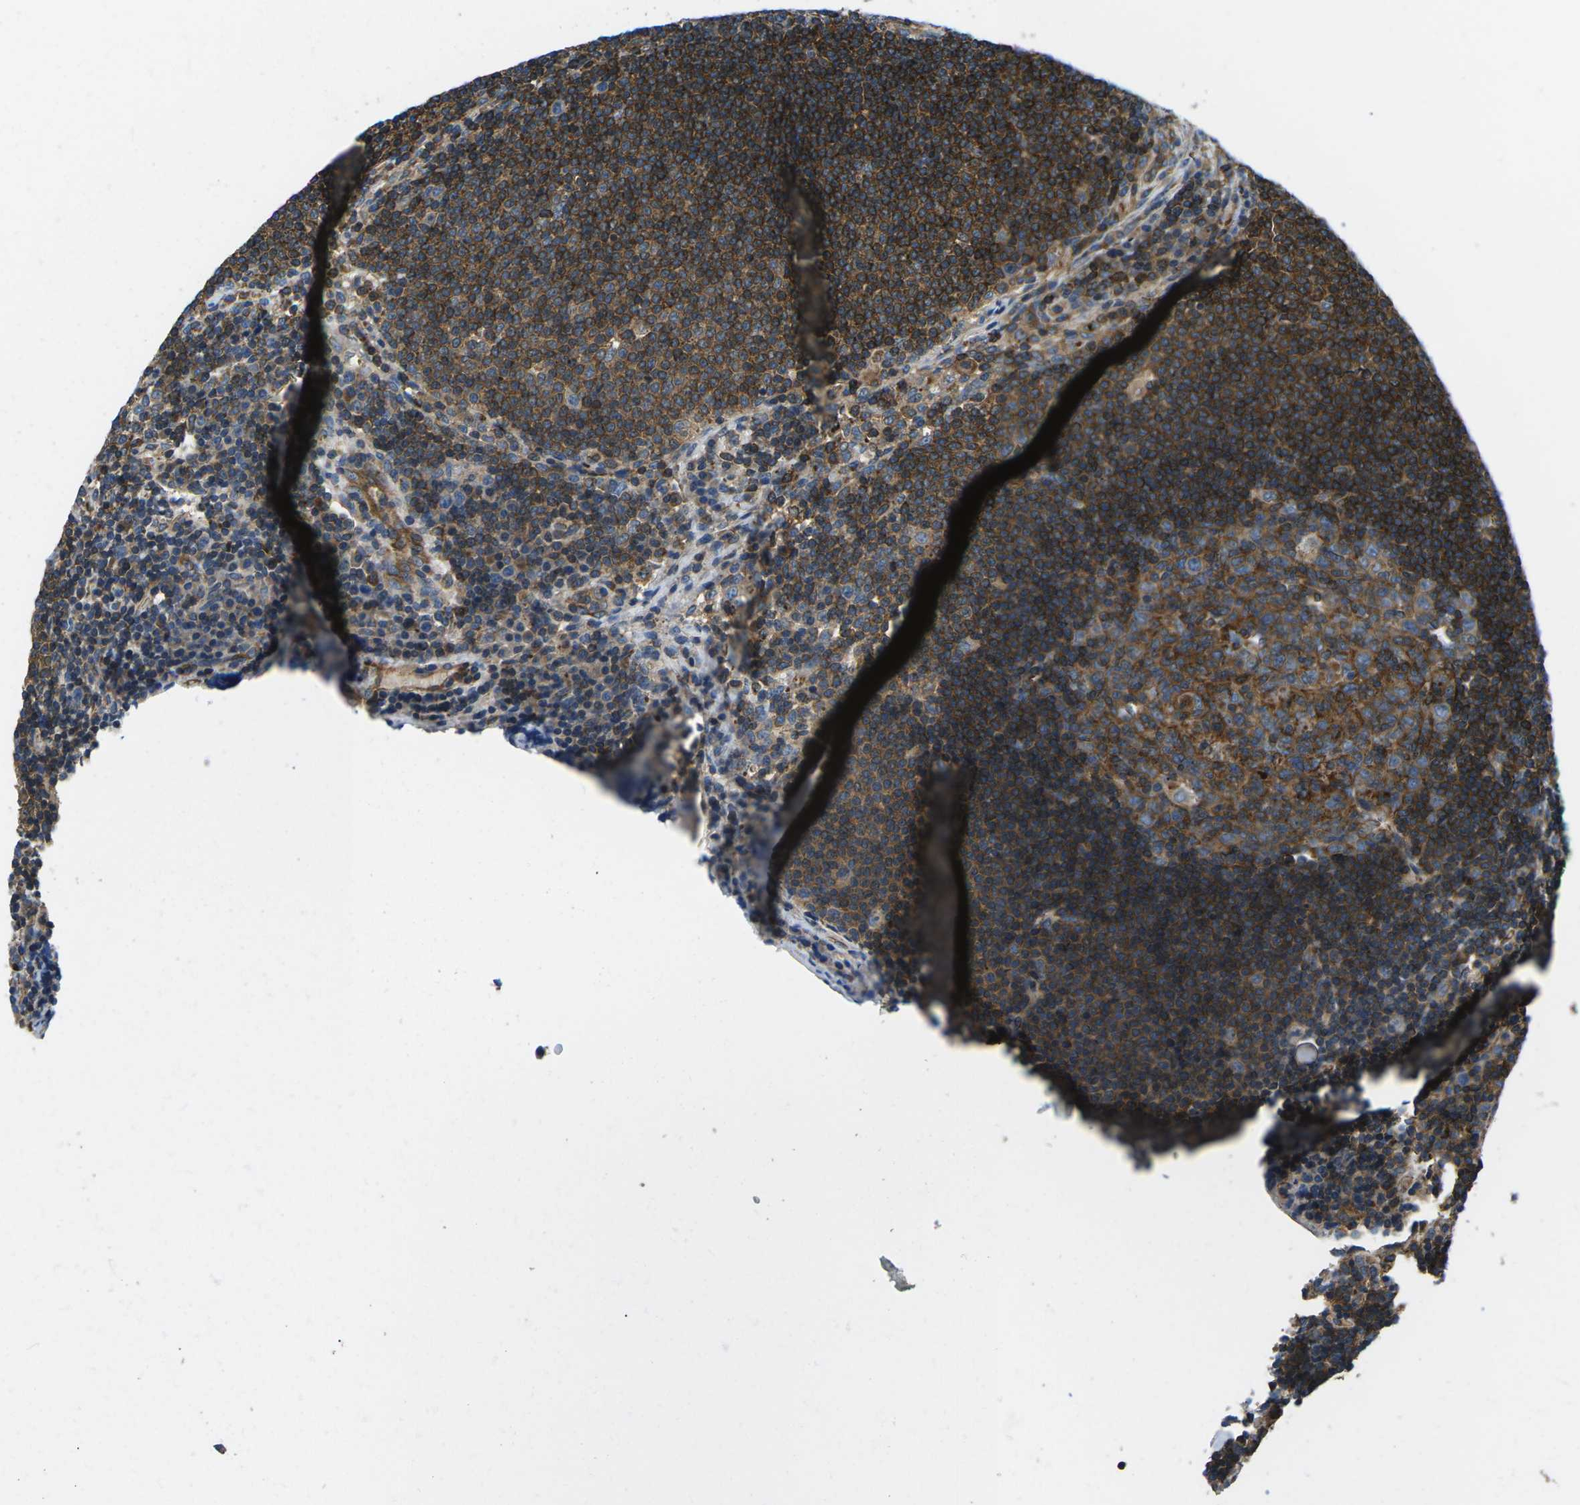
{"staining": {"intensity": "moderate", "quantity": ">75%", "location": "cytoplasmic/membranous"}, "tissue": "lymph node", "cell_type": "Germinal center cells", "image_type": "normal", "snomed": [{"axis": "morphology", "description": "Normal tissue, NOS"}, {"axis": "topography", "description": "Lymph node"}], "caption": "Protein expression analysis of normal lymph node demonstrates moderate cytoplasmic/membranous positivity in about >75% of germinal center cells. The staining was performed using DAB to visualize the protein expression in brown, while the nuclei were stained in blue with hematoxylin (Magnification: 20x).", "gene": "KCNJ15", "patient": {"sex": "female", "age": 53}}